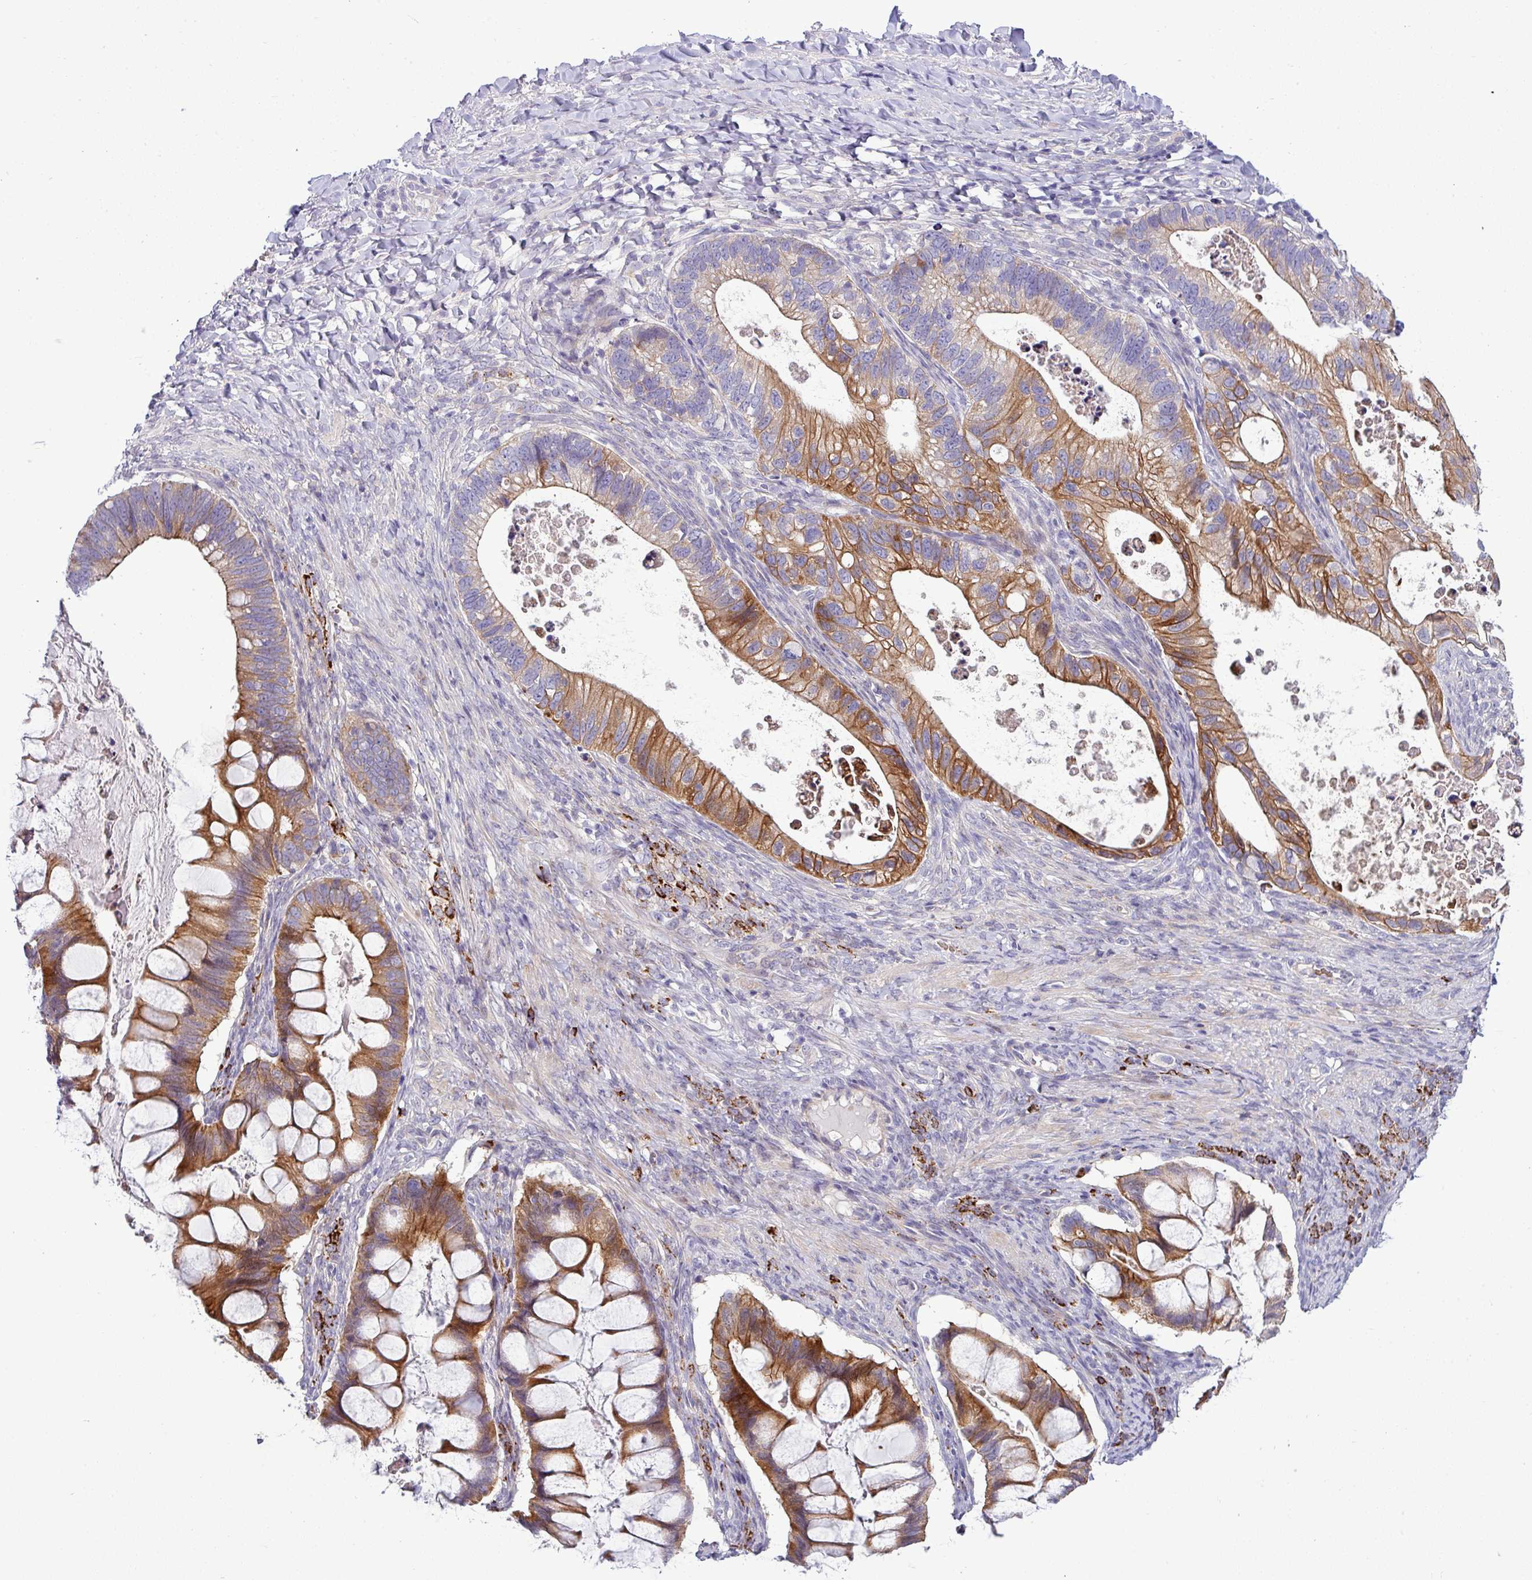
{"staining": {"intensity": "strong", "quantity": ">75%", "location": "cytoplasmic/membranous"}, "tissue": "ovarian cancer", "cell_type": "Tumor cells", "image_type": "cancer", "snomed": [{"axis": "morphology", "description": "Cystadenocarcinoma, mucinous, NOS"}, {"axis": "topography", "description": "Ovary"}], "caption": "Tumor cells reveal strong cytoplasmic/membranous positivity in approximately >75% of cells in ovarian cancer. The staining was performed using DAB (3,3'-diaminobenzidine) to visualize the protein expression in brown, while the nuclei were stained in blue with hematoxylin (Magnification: 20x).", "gene": "ACAP3", "patient": {"sex": "female", "age": 61}}